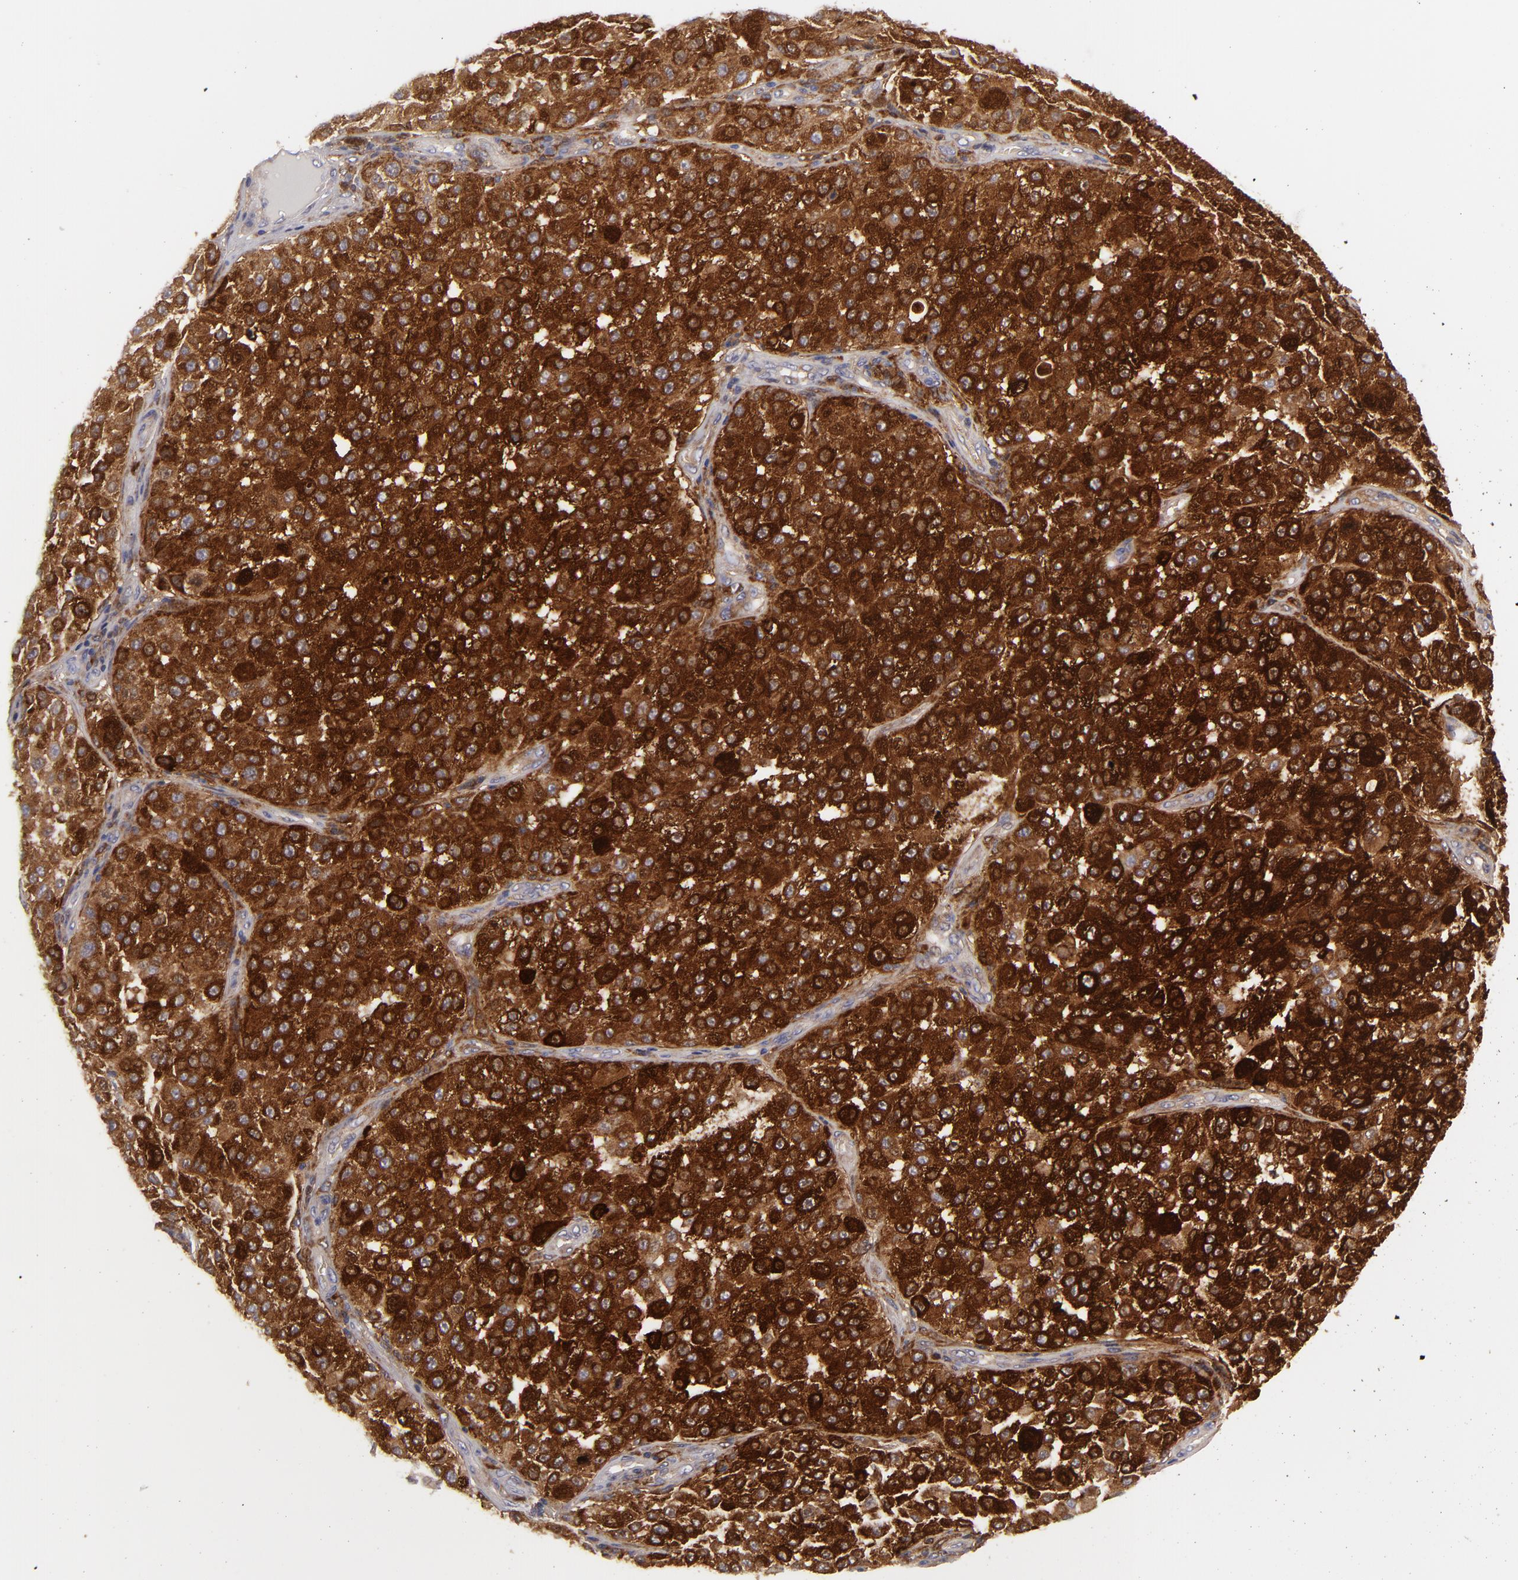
{"staining": {"intensity": "strong", "quantity": ">75%", "location": "cytoplasmic/membranous"}, "tissue": "melanoma", "cell_type": "Tumor cells", "image_type": "cancer", "snomed": [{"axis": "morphology", "description": "Malignant melanoma, NOS"}, {"axis": "topography", "description": "Skin"}], "caption": "Protein analysis of malignant melanoma tissue exhibits strong cytoplasmic/membranous staining in approximately >75% of tumor cells.", "gene": "MMP10", "patient": {"sex": "female", "age": 64}}